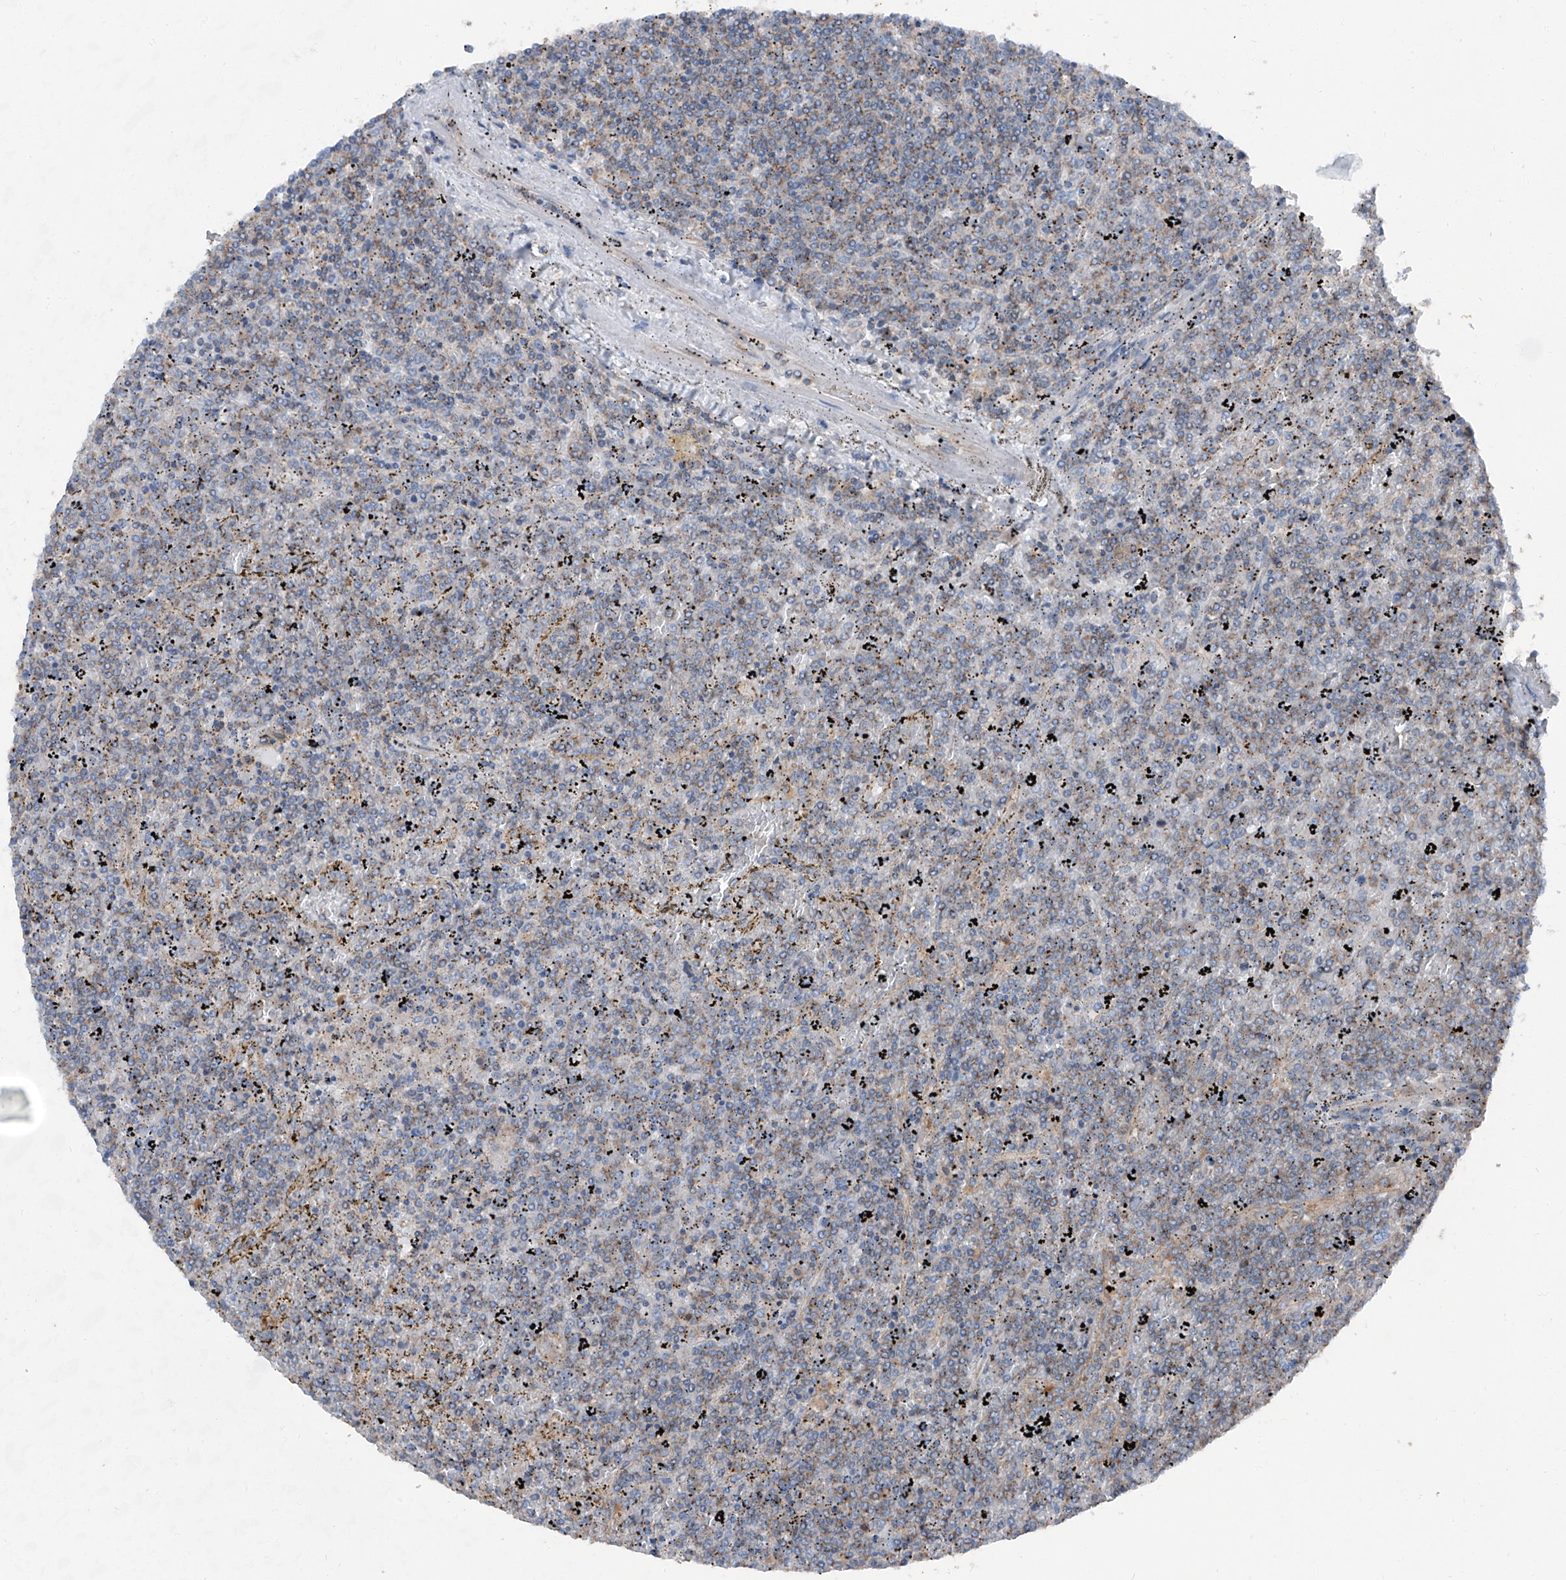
{"staining": {"intensity": "negative", "quantity": "none", "location": "none"}, "tissue": "lymphoma", "cell_type": "Tumor cells", "image_type": "cancer", "snomed": [{"axis": "morphology", "description": "Malignant lymphoma, non-Hodgkin's type, Low grade"}, {"axis": "topography", "description": "Spleen"}], "caption": "Tumor cells are negative for protein expression in human lymphoma.", "gene": "GPR142", "patient": {"sex": "female", "age": 19}}